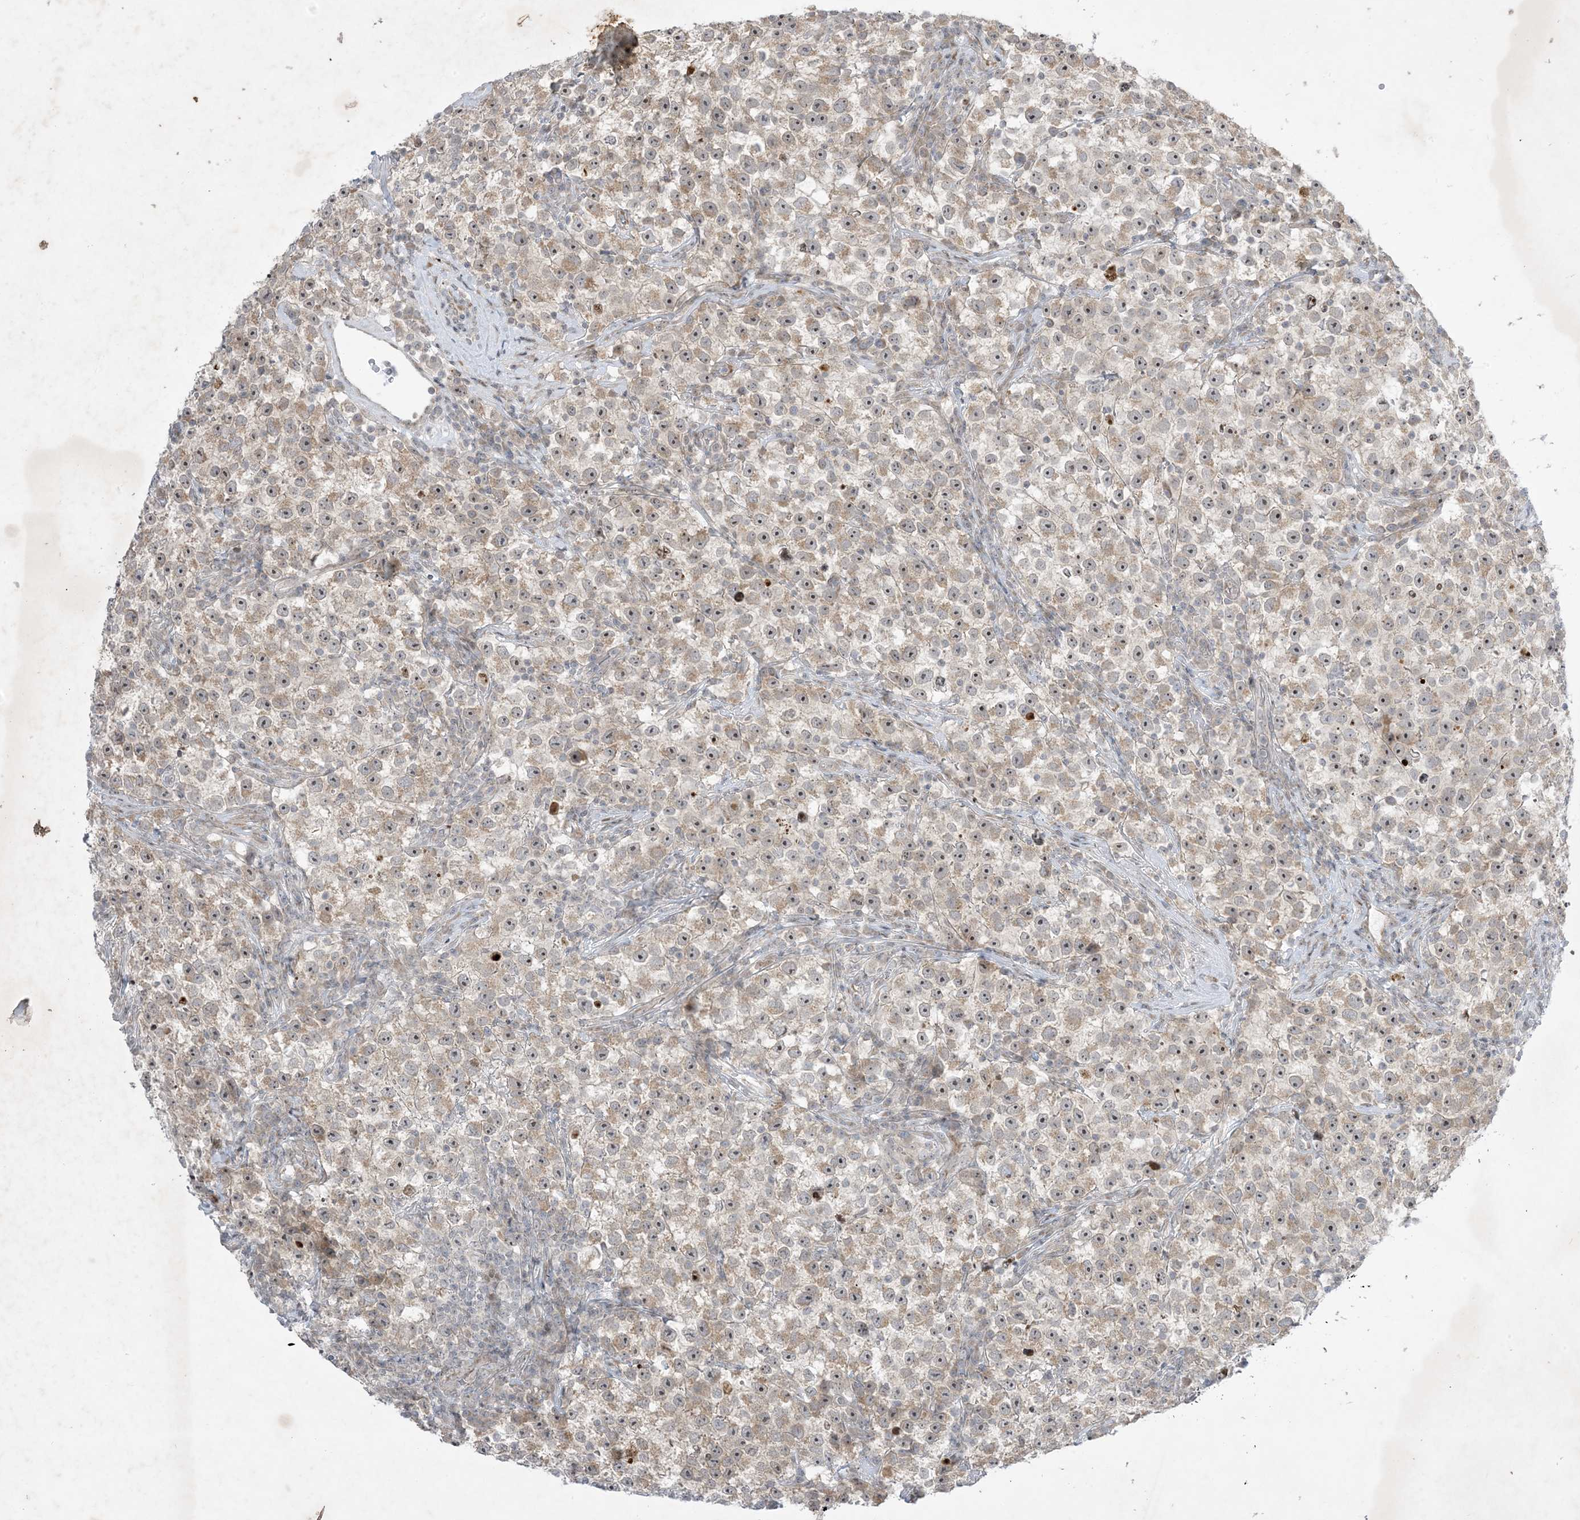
{"staining": {"intensity": "weak", "quantity": ">75%", "location": "cytoplasmic/membranous,nuclear"}, "tissue": "testis cancer", "cell_type": "Tumor cells", "image_type": "cancer", "snomed": [{"axis": "morphology", "description": "Seminoma, NOS"}, {"axis": "topography", "description": "Testis"}], "caption": "Testis seminoma stained with a brown dye demonstrates weak cytoplasmic/membranous and nuclear positive positivity in about >75% of tumor cells.", "gene": "SOGA3", "patient": {"sex": "male", "age": 22}}